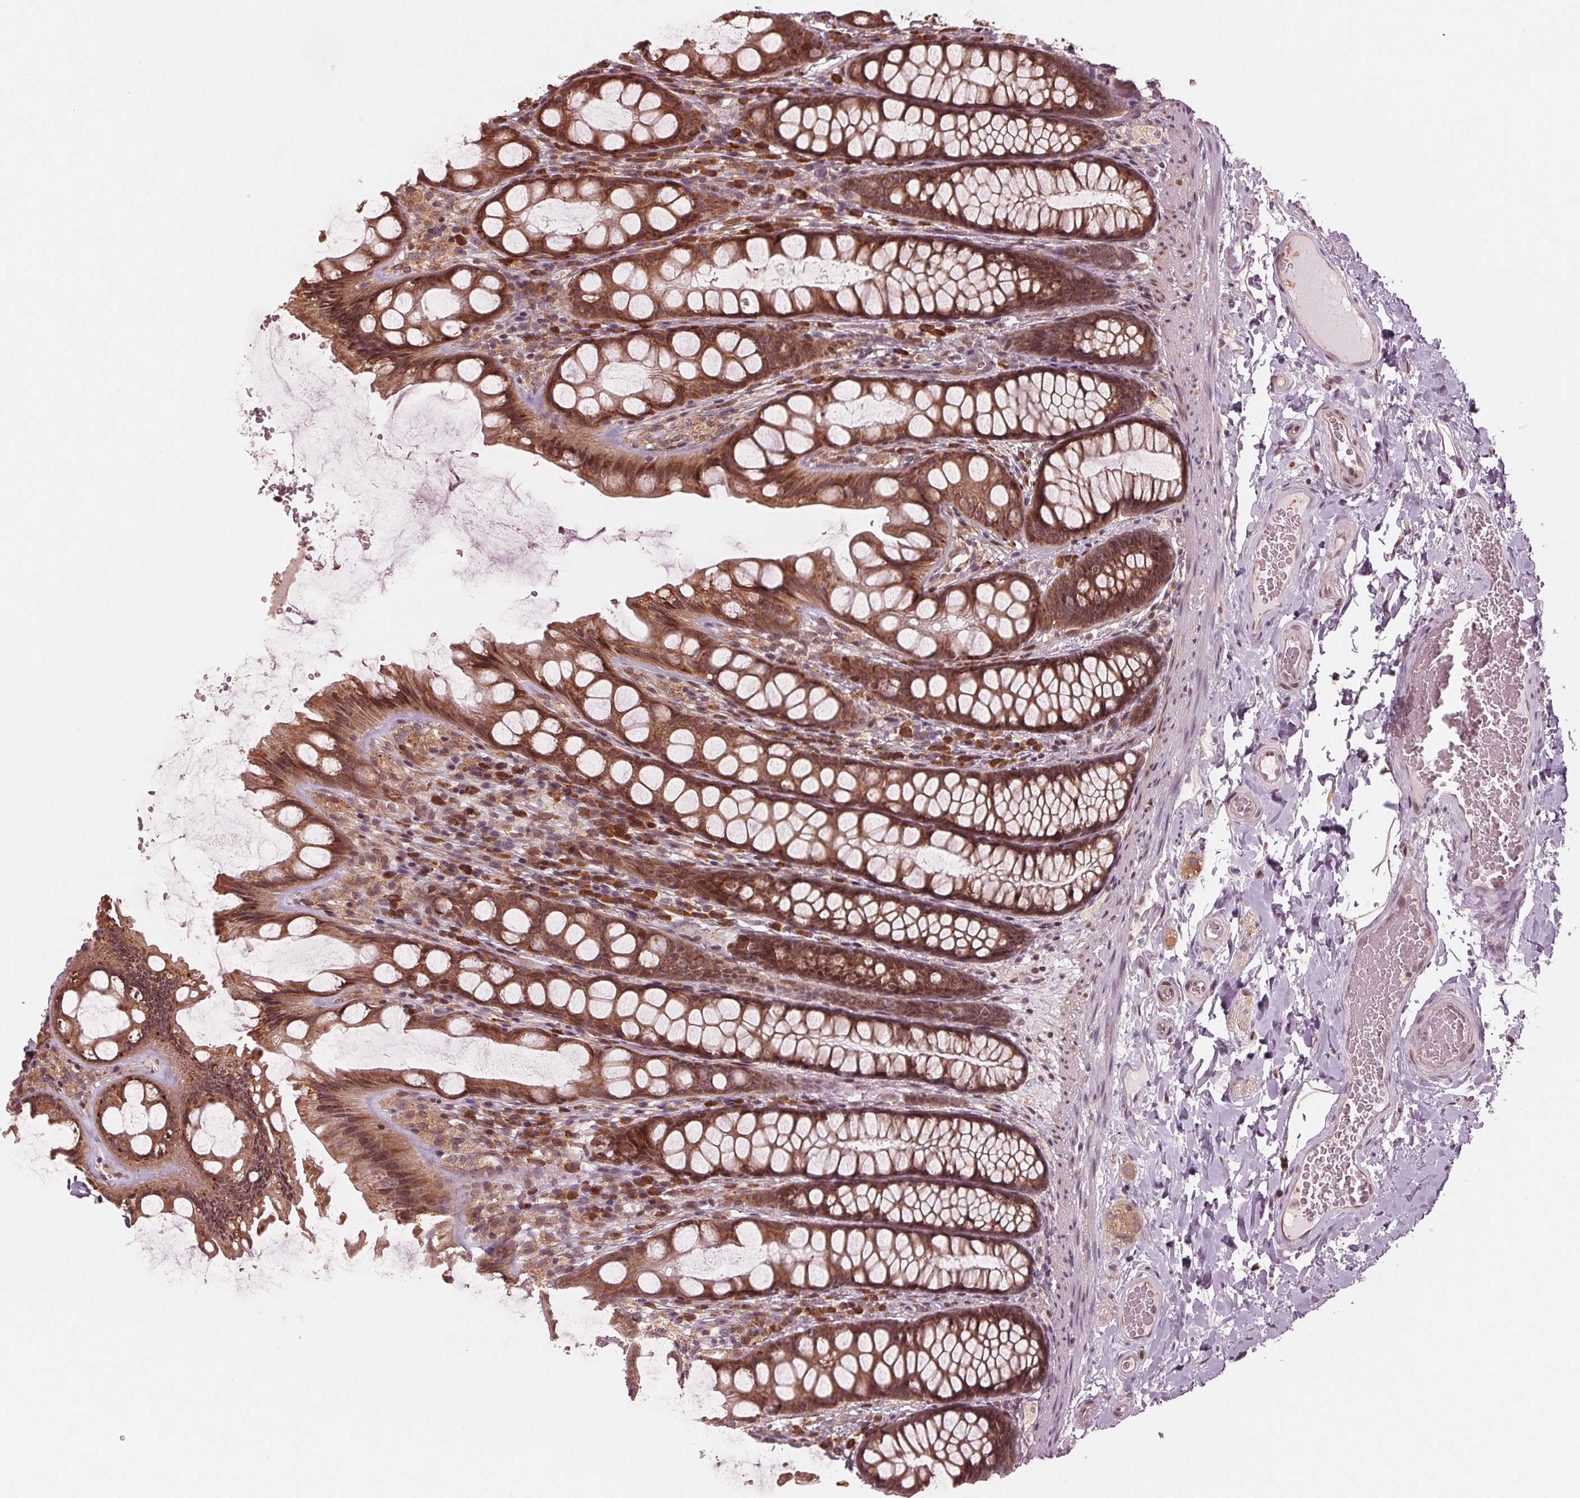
{"staining": {"intensity": "weak", "quantity": "25%-75%", "location": "cytoplasmic/membranous"}, "tissue": "colon", "cell_type": "Endothelial cells", "image_type": "normal", "snomed": [{"axis": "morphology", "description": "Normal tissue, NOS"}, {"axis": "topography", "description": "Colon"}], "caption": "Weak cytoplasmic/membranous protein expression is seen in approximately 25%-75% of endothelial cells in colon. The staining was performed using DAB to visualize the protein expression in brown, while the nuclei were stained in blue with hematoxylin (Magnification: 20x).", "gene": "CMIP", "patient": {"sex": "male", "age": 47}}